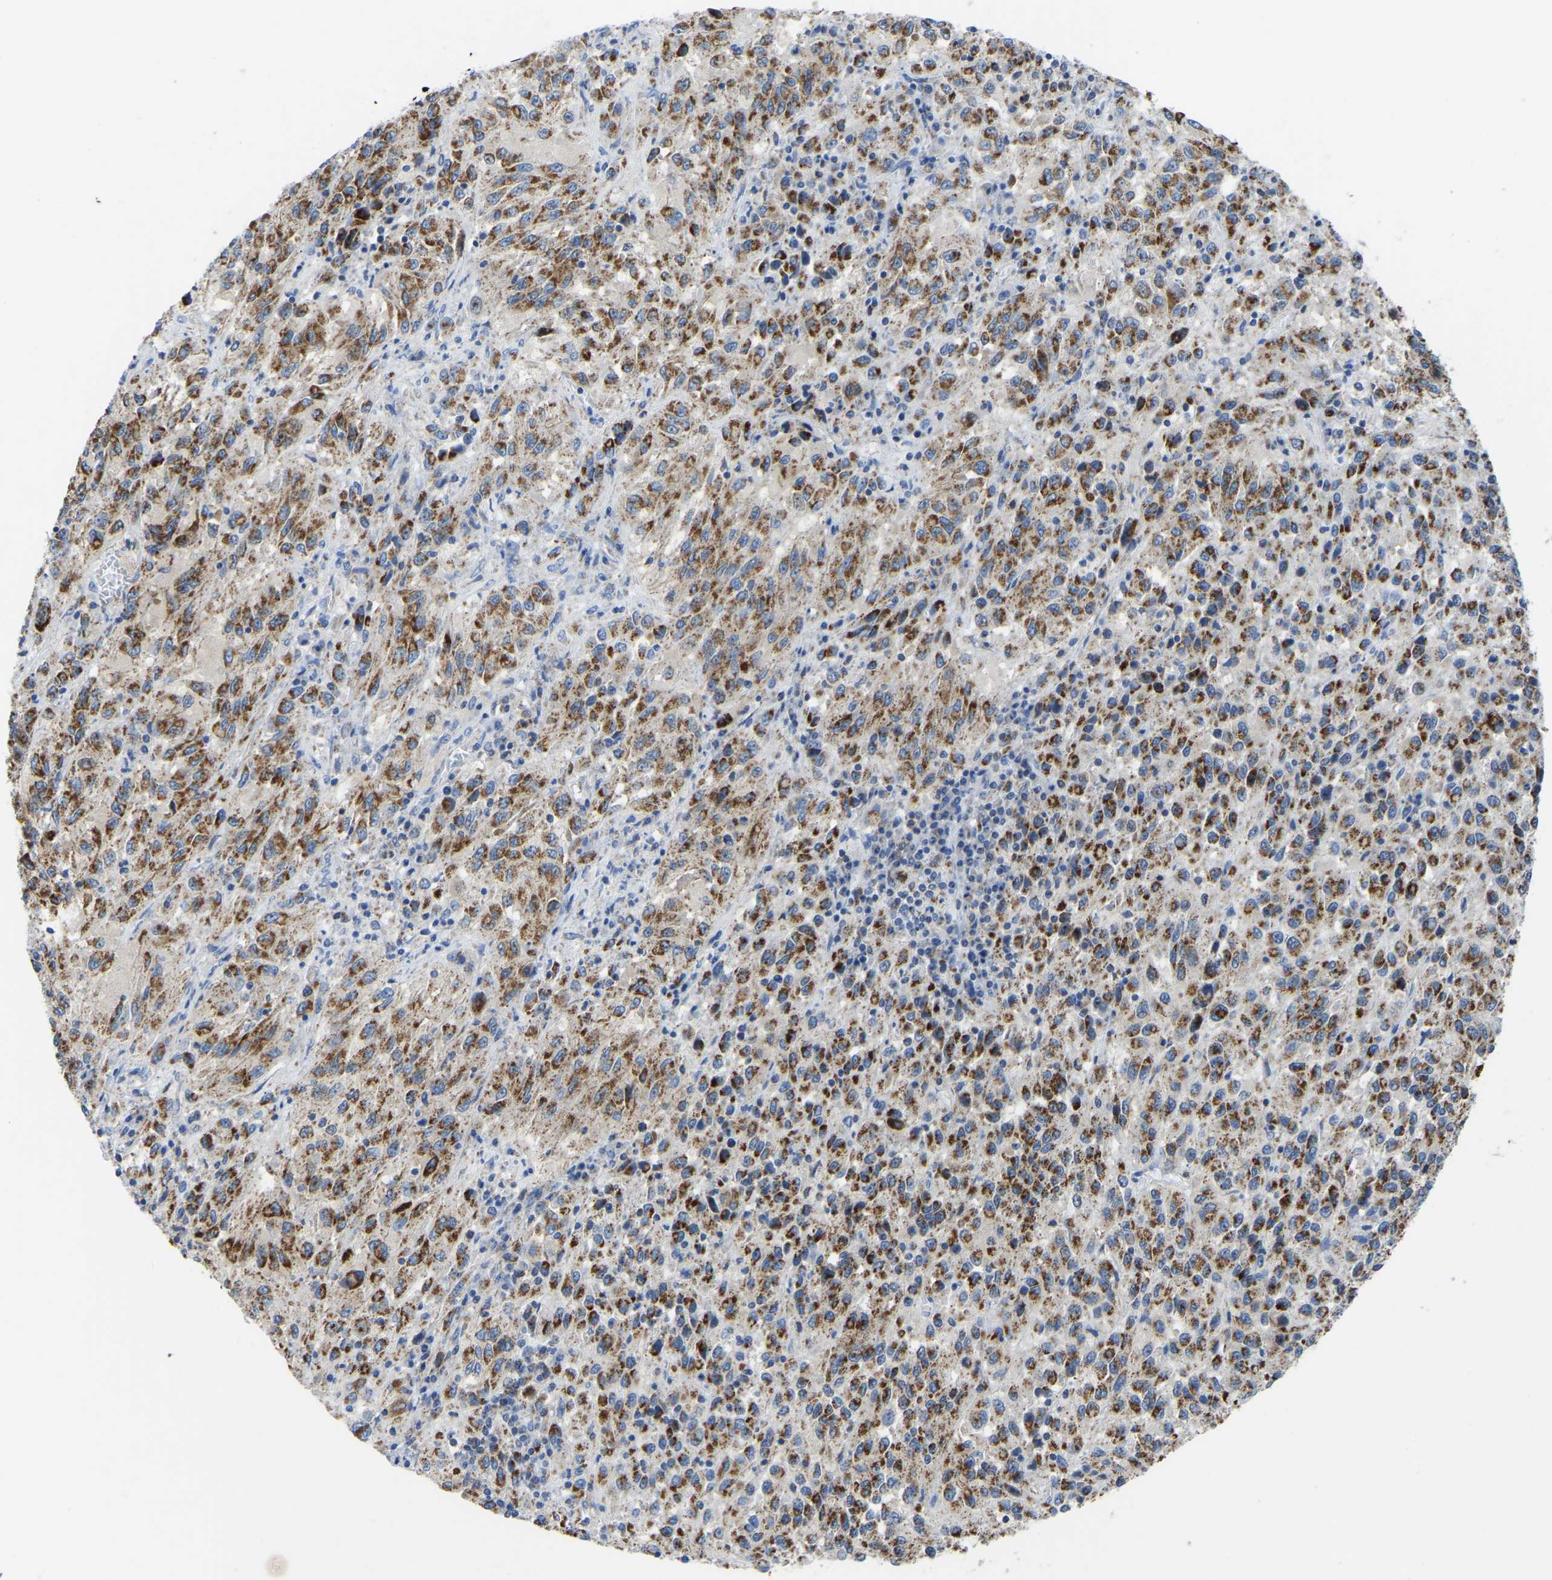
{"staining": {"intensity": "strong", "quantity": ">75%", "location": "cytoplasmic/membranous"}, "tissue": "melanoma", "cell_type": "Tumor cells", "image_type": "cancer", "snomed": [{"axis": "morphology", "description": "Malignant melanoma, Metastatic site"}, {"axis": "topography", "description": "Lung"}], "caption": "IHC of human melanoma demonstrates high levels of strong cytoplasmic/membranous positivity in about >75% of tumor cells.", "gene": "ETFA", "patient": {"sex": "male", "age": 64}}